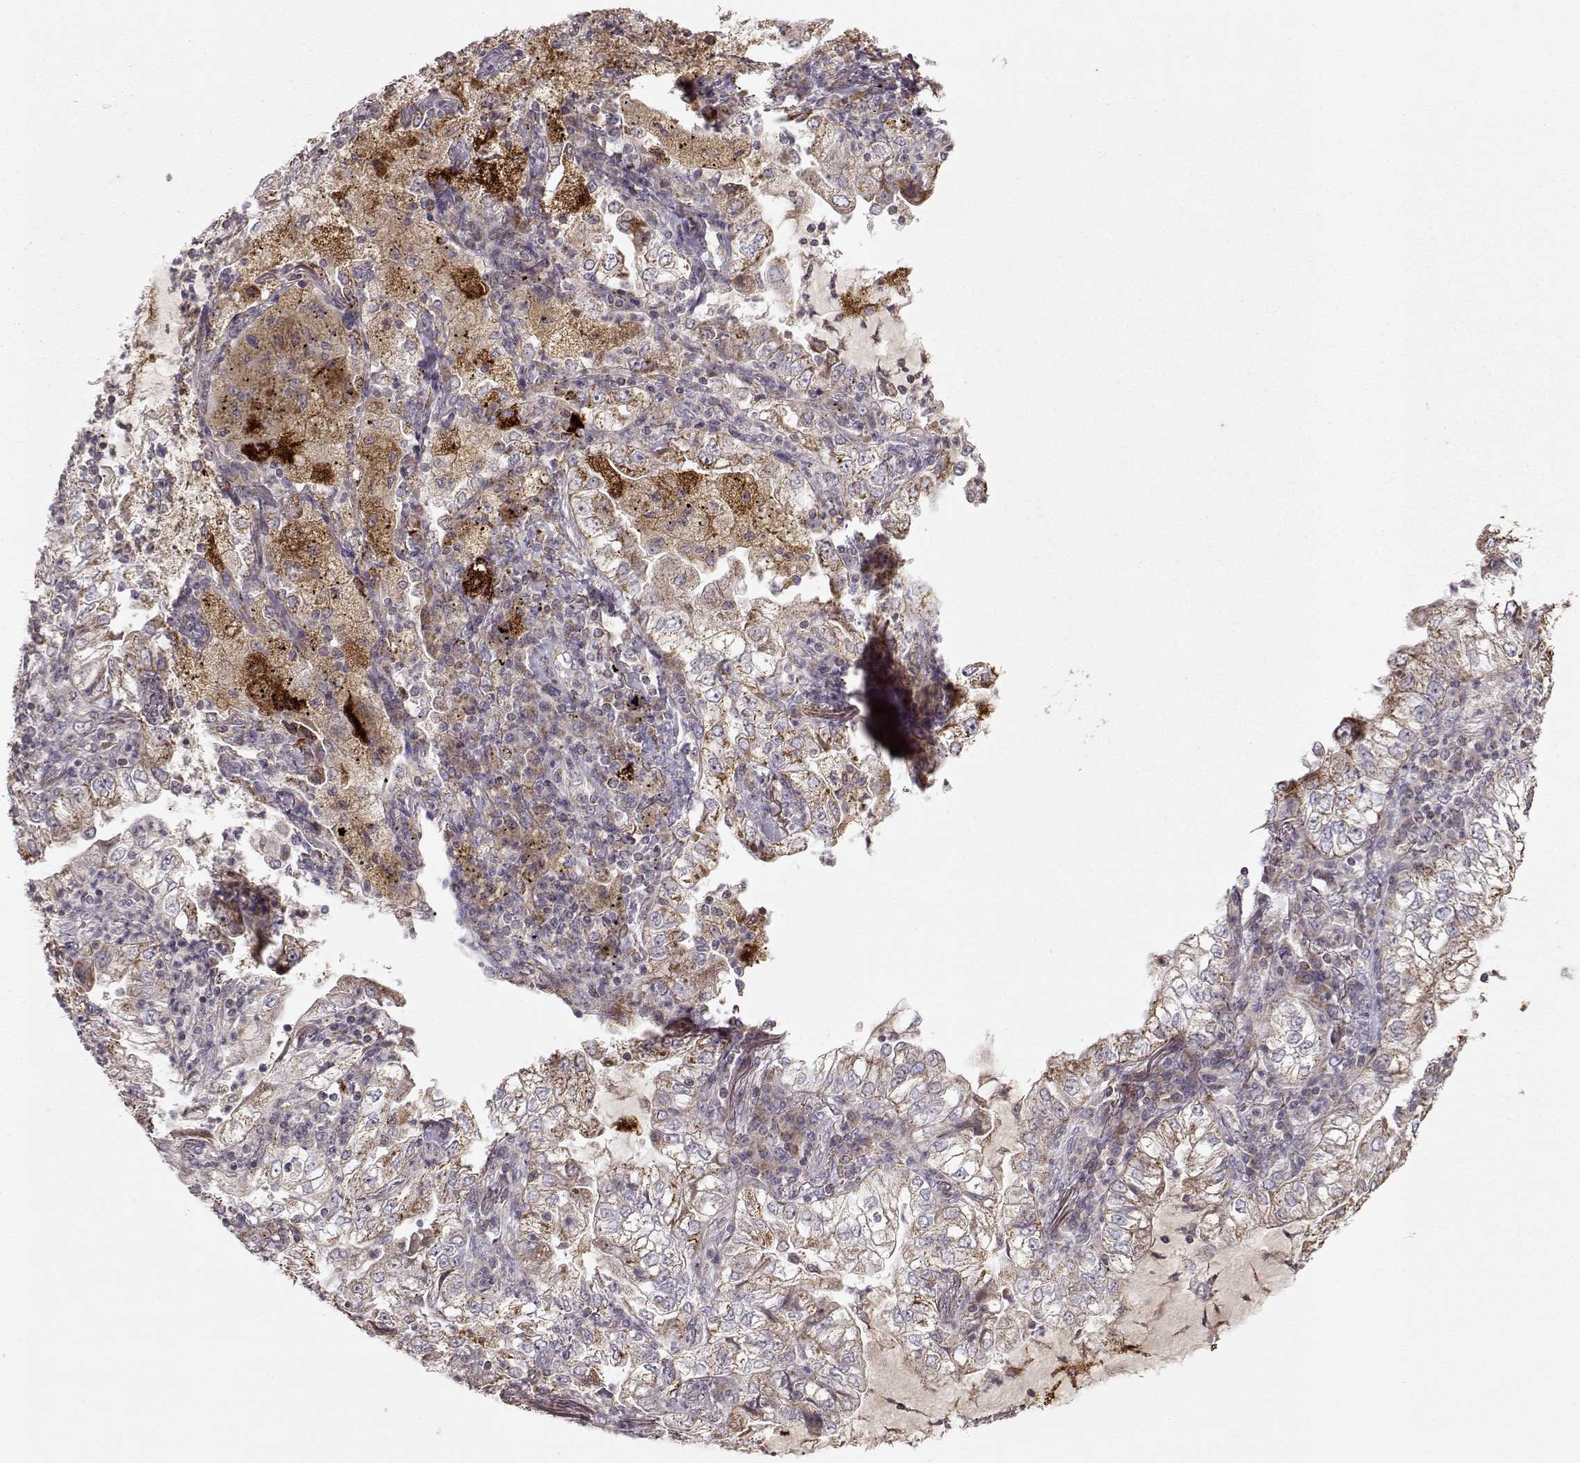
{"staining": {"intensity": "moderate", "quantity": ">75%", "location": "cytoplasmic/membranous"}, "tissue": "lung cancer", "cell_type": "Tumor cells", "image_type": "cancer", "snomed": [{"axis": "morphology", "description": "Adenocarcinoma, NOS"}, {"axis": "topography", "description": "Lung"}], "caption": "Lung cancer (adenocarcinoma) stained for a protein (brown) exhibits moderate cytoplasmic/membranous positive staining in about >75% of tumor cells.", "gene": "CMTM3", "patient": {"sex": "female", "age": 73}}